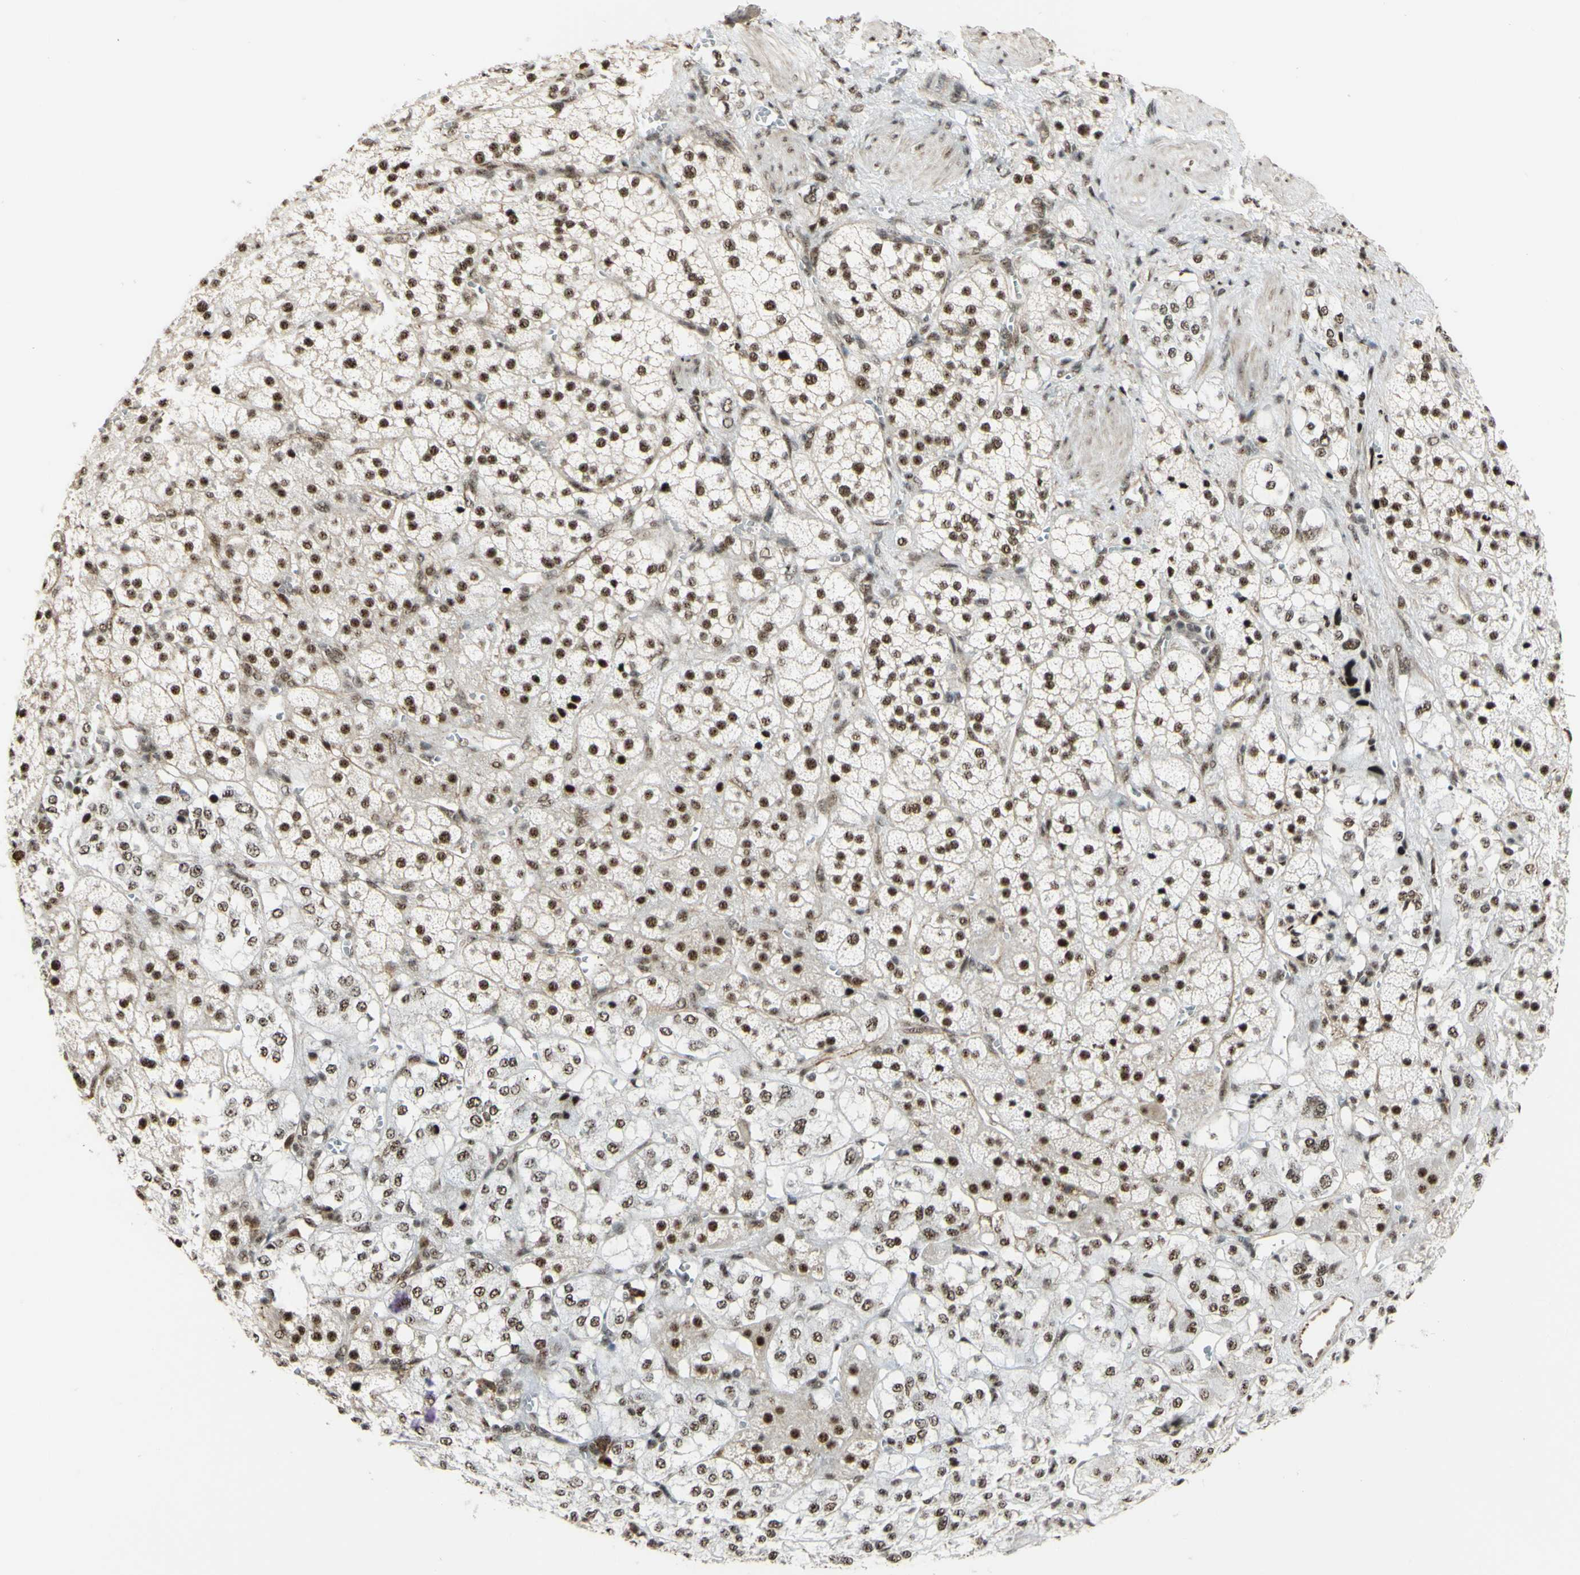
{"staining": {"intensity": "strong", "quantity": ">75%", "location": "nuclear"}, "tissue": "adrenal gland", "cell_type": "Glandular cells", "image_type": "normal", "snomed": [{"axis": "morphology", "description": "Normal tissue, NOS"}, {"axis": "topography", "description": "Adrenal gland"}], "caption": "Benign adrenal gland shows strong nuclear positivity in about >75% of glandular cells (DAB = brown stain, brightfield microscopy at high magnification)..", "gene": "SAP18", "patient": {"sex": "male", "age": 56}}